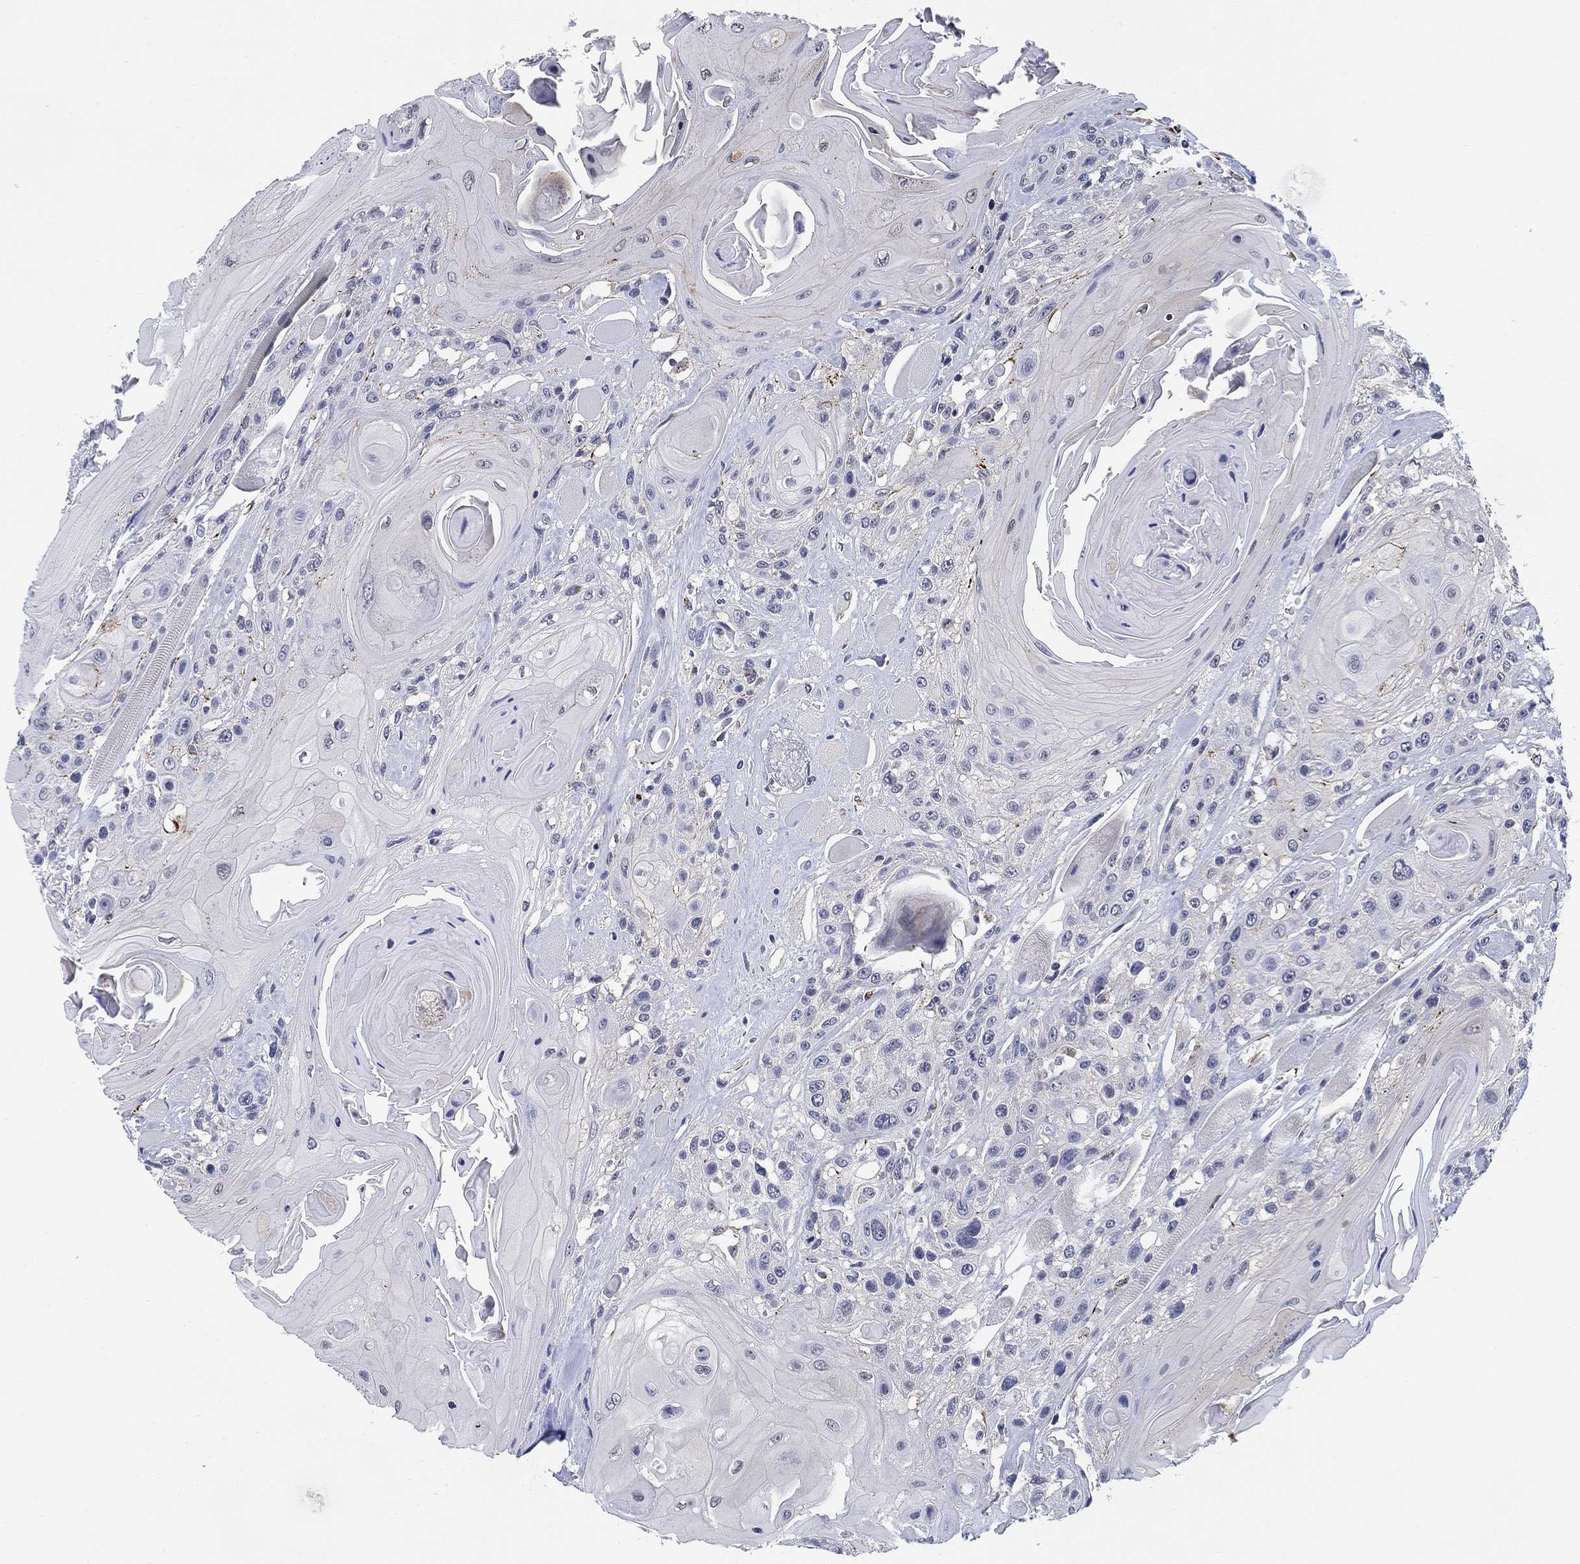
{"staining": {"intensity": "negative", "quantity": "none", "location": "none"}, "tissue": "head and neck cancer", "cell_type": "Tumor cells", "image_type": "cancer", "snomed": [{"axis": "morphology", "description": "Squamous cell carcinoma, NOS"}, {"axis": "topography", "description": "Head-Neck"}], "caption": "High power microscopy photomicrograph of an IHC micrograph of squamous cell carcinoma (head and neck), revealing no significant expression in tumor cells. The staining was performed using DAB to visualize the protein expression in brown, while the nuclei were stained in blue with hematoxylin (Magnification: 20x).", "gene": "OTUB2", "patient": {"sex": "female", "age": 59}}